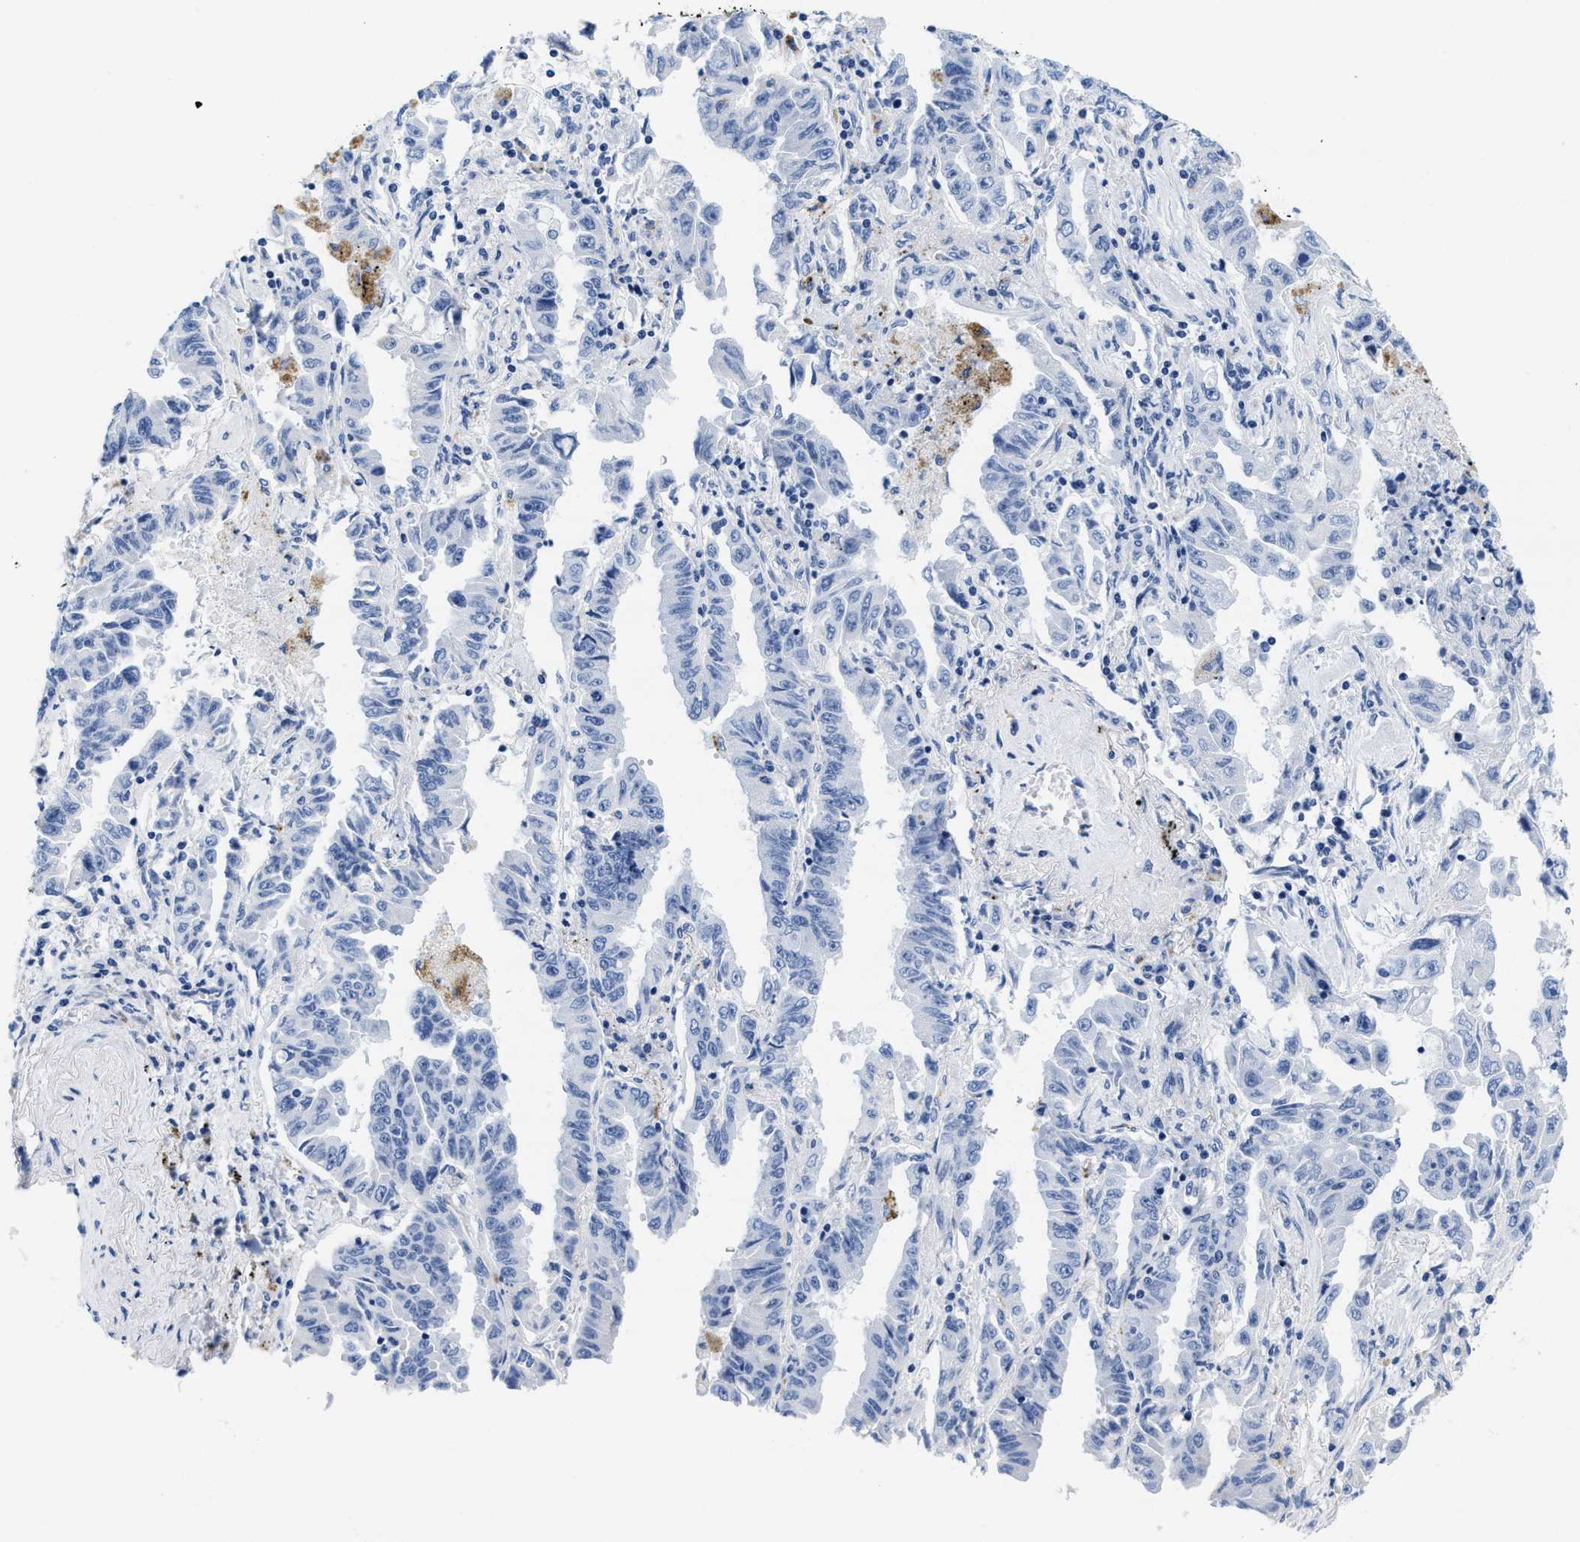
{"staining": {"intensity": "negative", "quantity": "none", "location": "none"}, "tissue": "lung cancer", "cell_type": "Tumor cells", "image_type": "cancer", "snomed": [{"axis": "morphology", "description": "Adenocarcinoma, NOS"}, {"axis": "topography", "description": "Lung"}], "caption": "IHC of lung adenocarcinoma exhibits no expression in tumor cells.", "gene": "TTC3", "patient": {"sex": "female", "age": 51}}